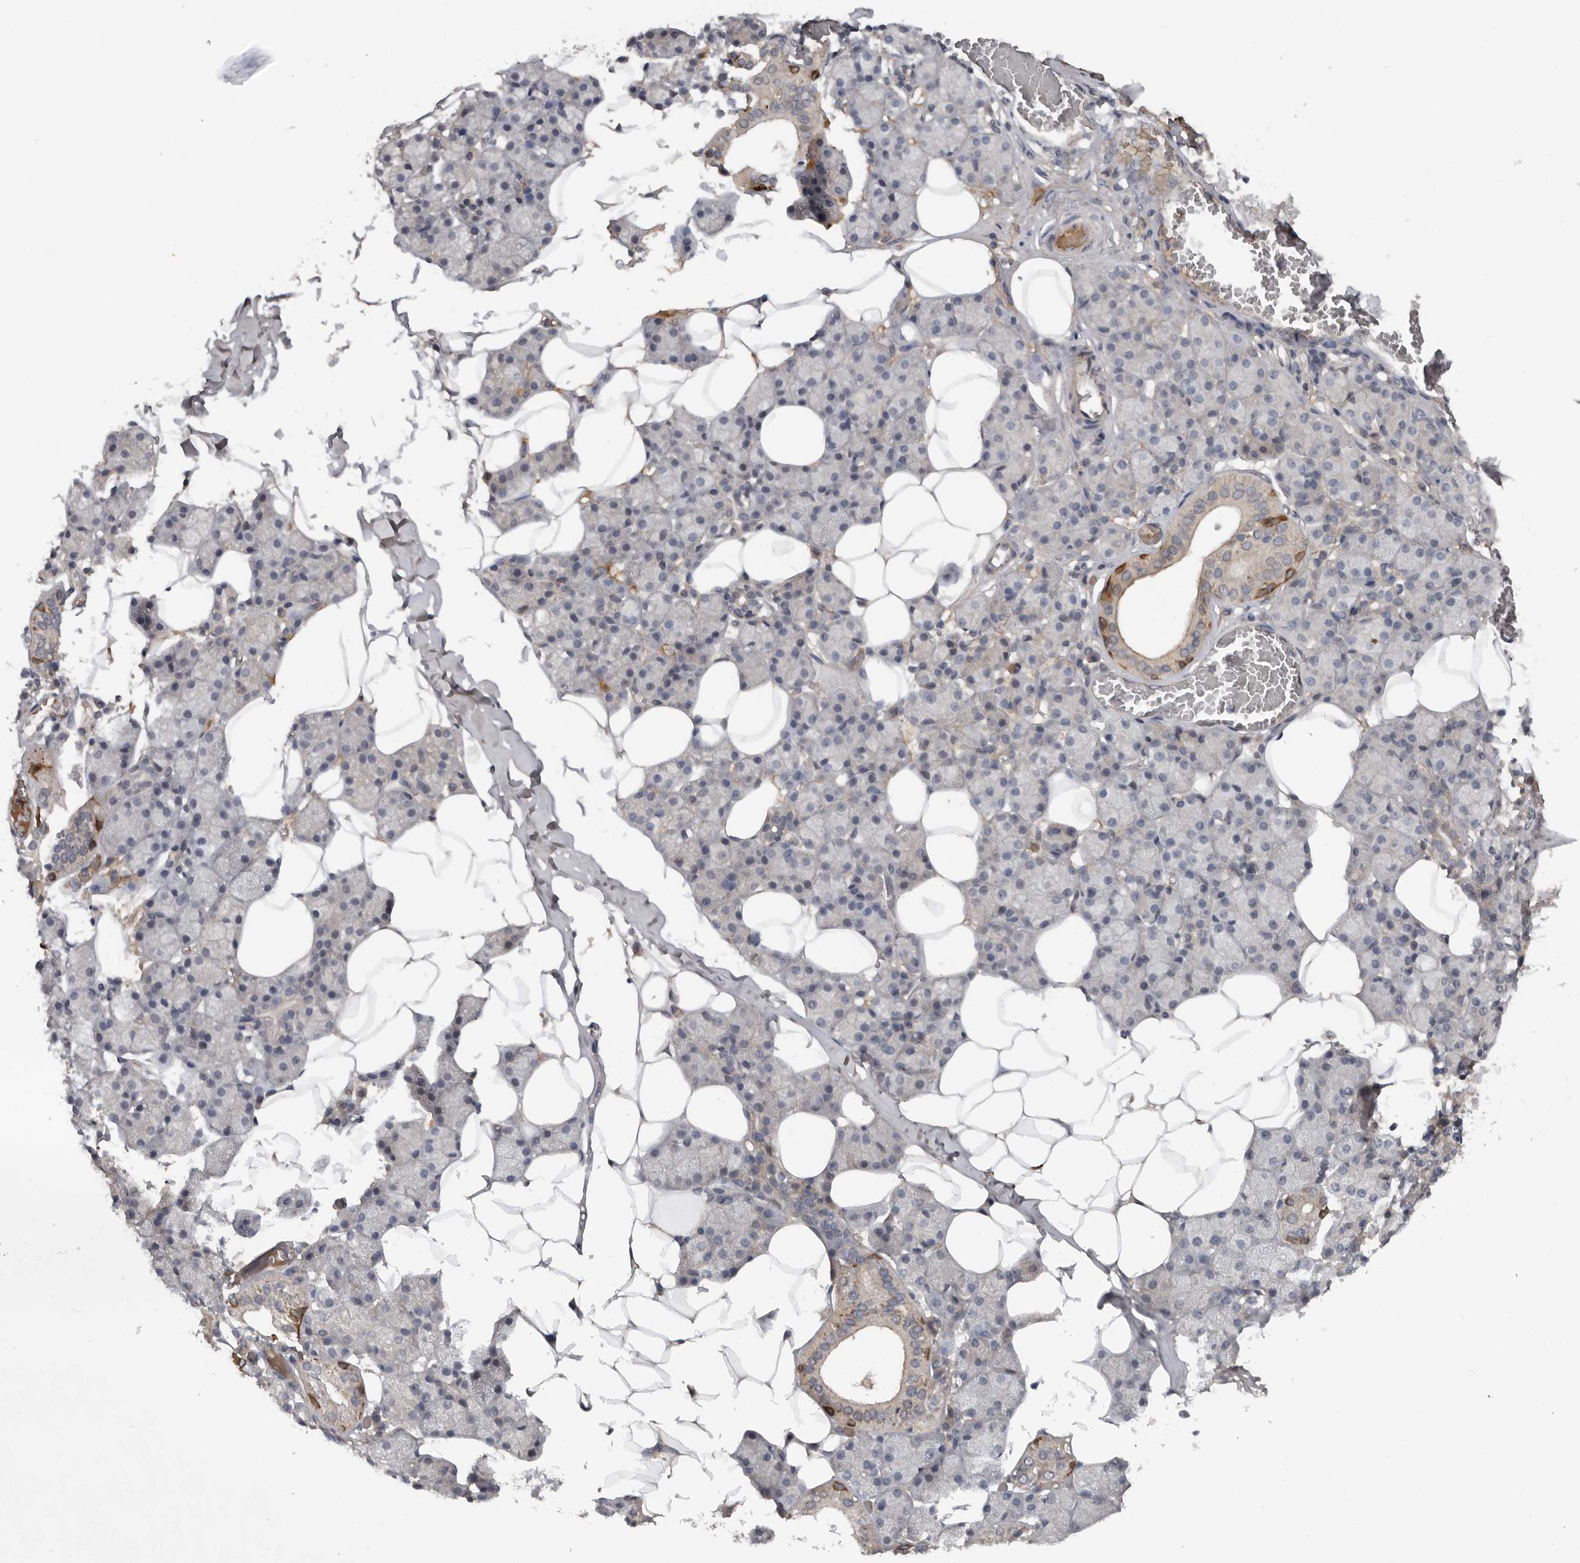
{"staining": {"intensity": "moderate", "quantity": "<25%", "location": "cytoplasmic/membranous"}, "tissue": "salivary gland", "cell_type": "Glandular cells", "image_type": "normal", "snomed": [{"axis": "morphology", "description": "Normal tissue, NOS"}, {"axis": "topography", "description": "Salivary gland"}], "caption": "A brown stain labels moderate cytoplasmic/membranous positivity of a protein in glandular cells of normal human salivary gland.", "gene": "DNAJB4", "patient": {"sex": "female", "age": 33}}